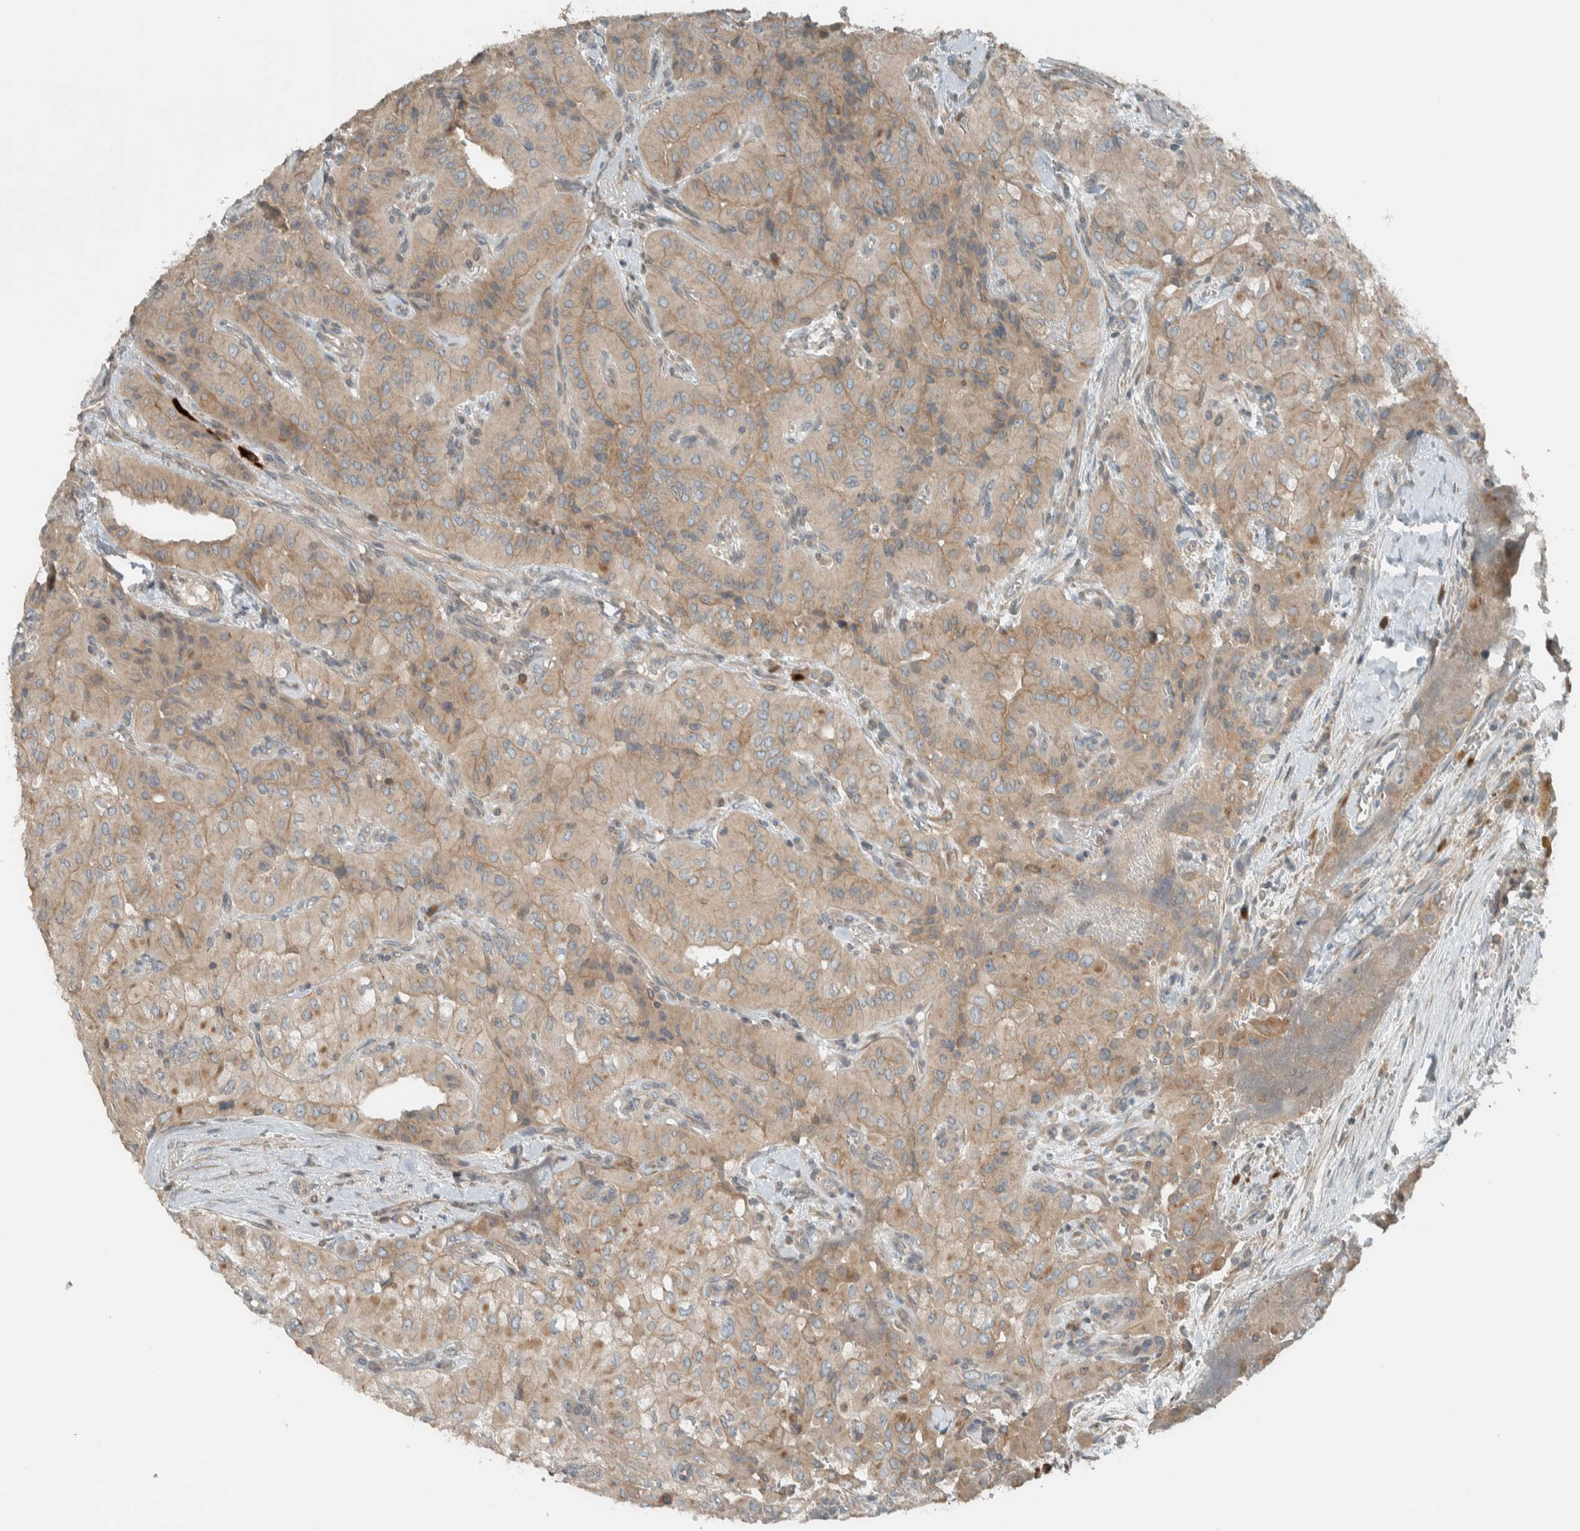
{"staining": {"intensity": "weak", "quantity": ">75%", "location": "cytoplasmic/membranous"}, "tissue": "thyroid cancer", "cell_type": "Tumor cells", "image_type": "cancer", "snomed": [{"axis": "morphology", "description": "Papillary adenocarcinoma, NOS"}, {"axis": "topography", "description": "Thyroid gland"}], "caption": "Protein expression analysis of thyroid cancer shows weak cytoplasmic/membranous staining in approximately >75% of tumor cells.", "gene": "SEL1L", "patient": {"sex": "female", "age": 59}}